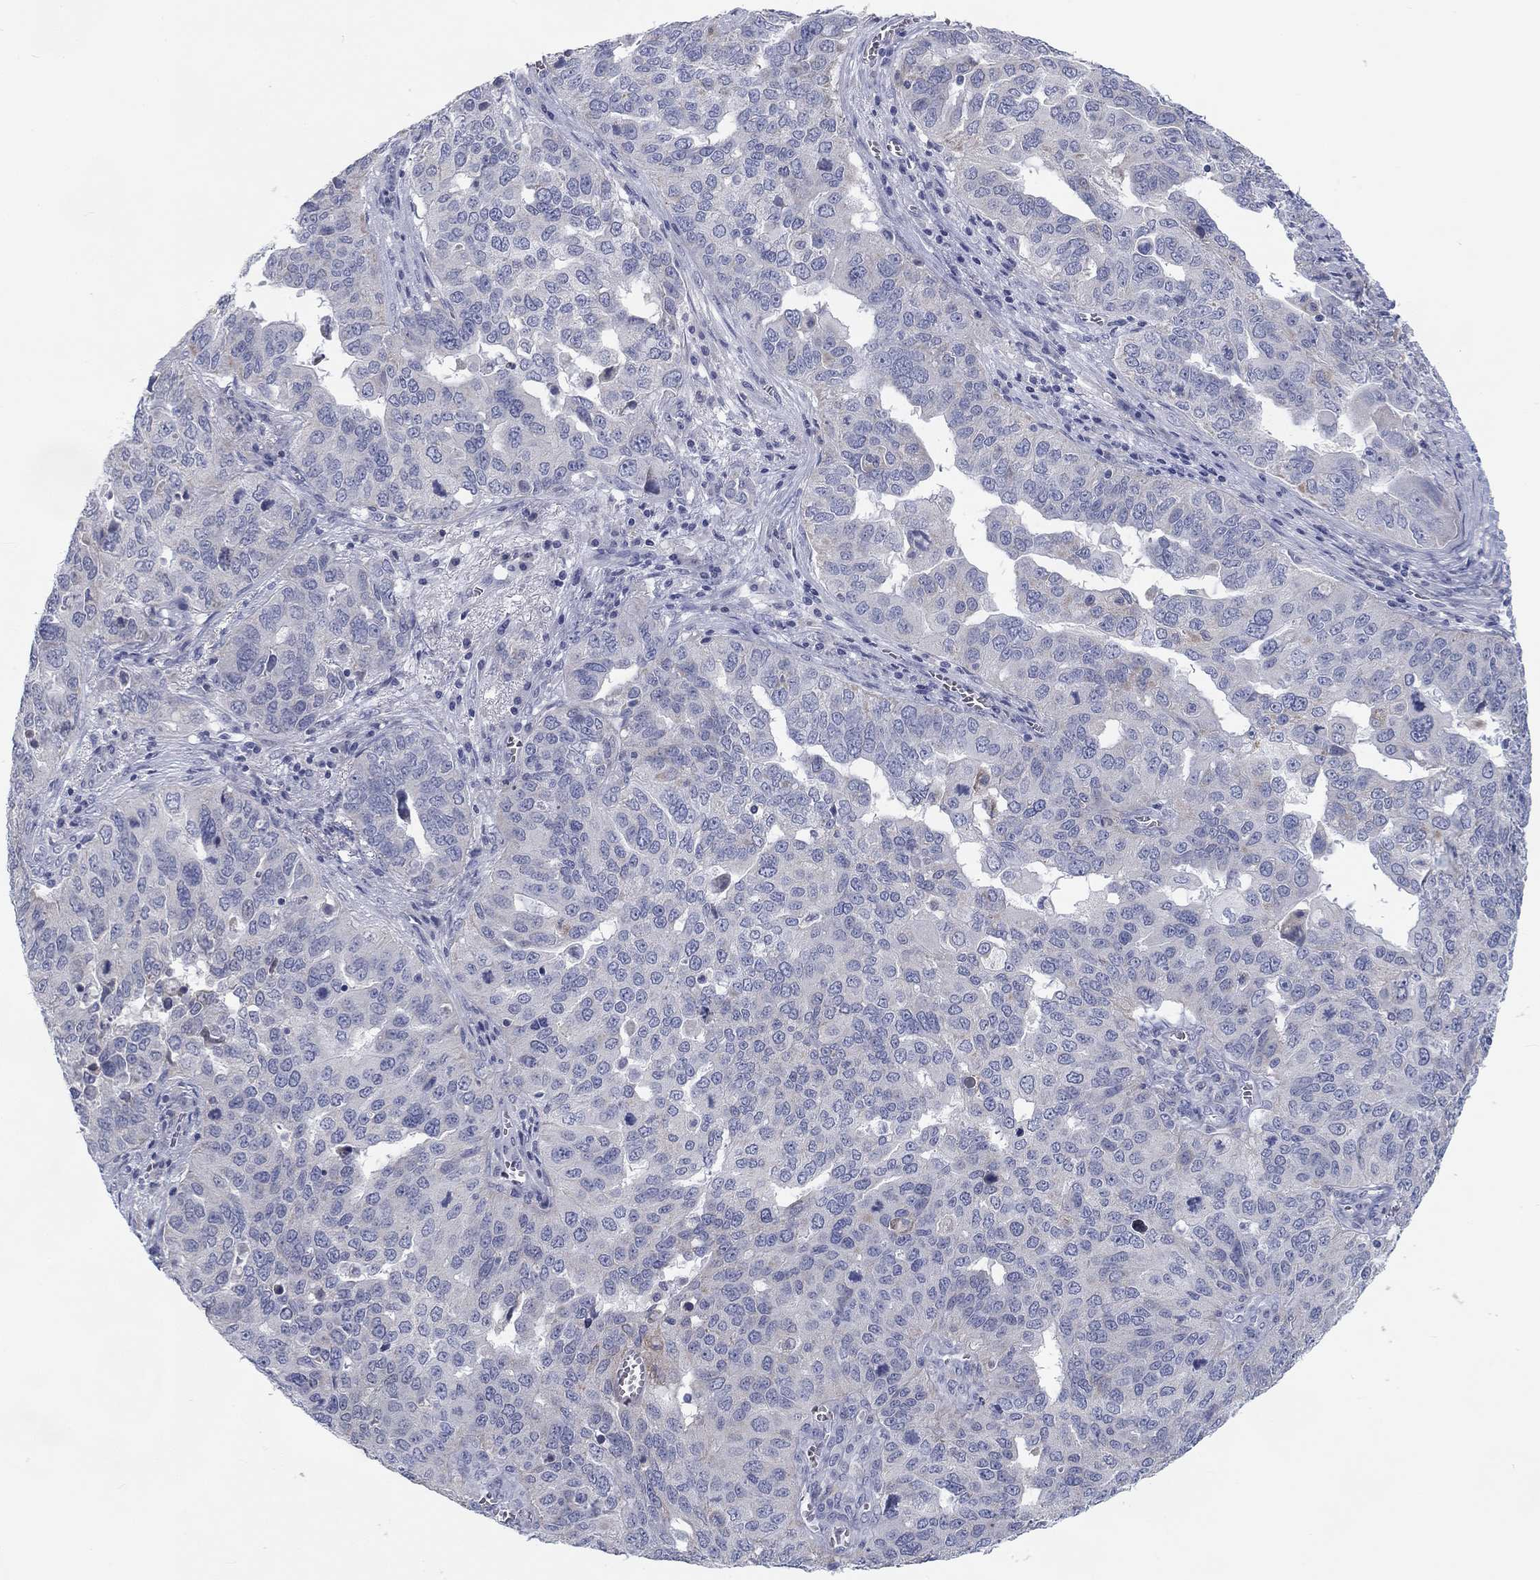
{"staining": {"intensity": "weak", "quantity": "<25%", "location": "cytoplasmic/membranous"}, "tissue": "ovarian cancer", "cell_type": "Tumor cells", "image_type": "cancer", "snomed": [{"axis": "morphology", "description": "Carcinoma, endometroid"}, {"axis": "topography", "description": "Soft tissue"}, {"axis": "topography", "description": "Ovary"}], "caption": "Immunohistochemical staining of human ovarian cancer (endometroid carcinoma) demonstrates no significant positivity in tumor cells.", "gene": "CALB1", "patient": {"sex": "female", "age": 52}}